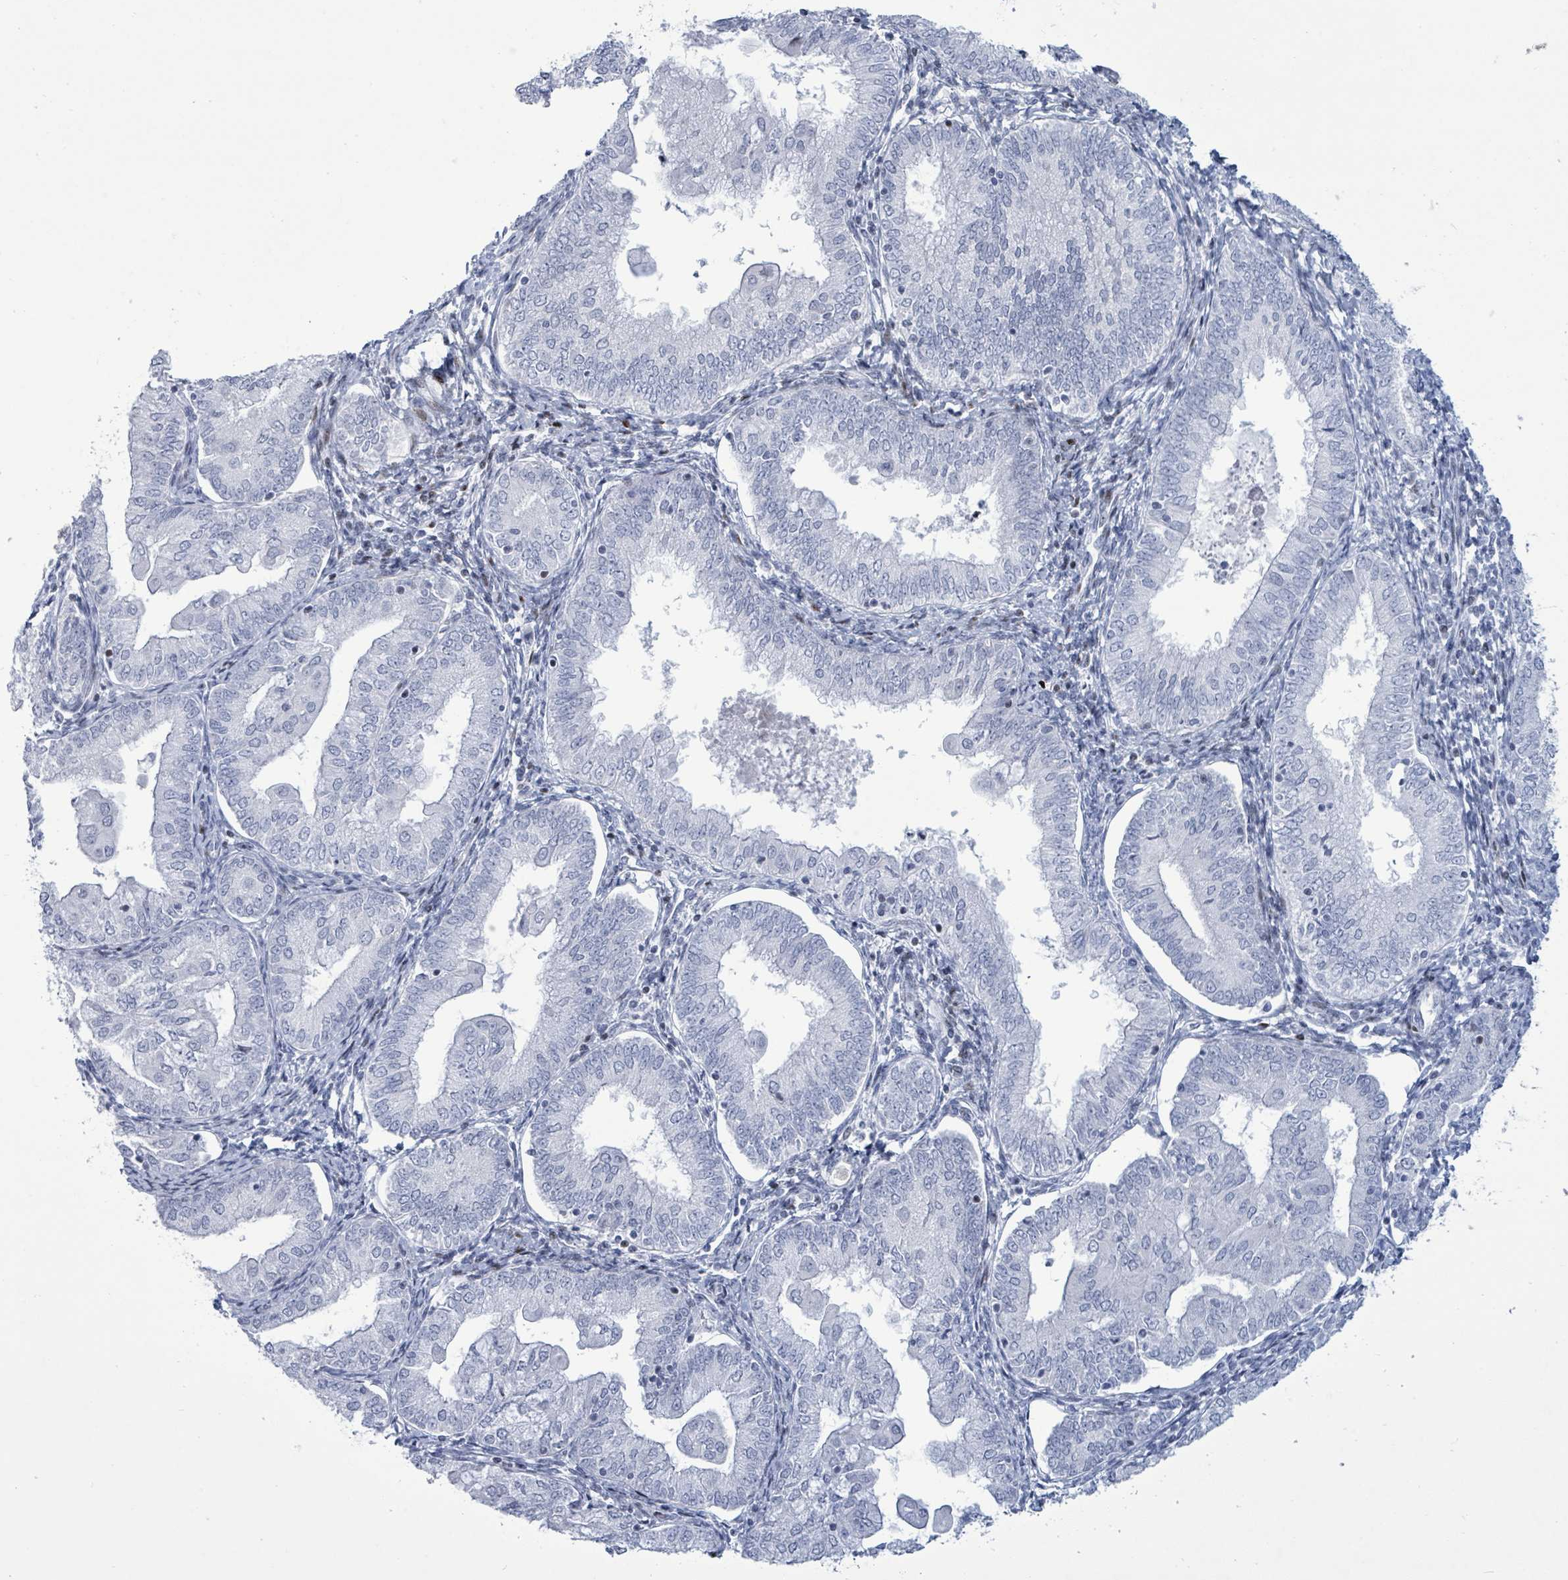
{"staining": {"intensity": "negative", "quantity": "none", "location": "none"}, "tissue": "endometrial cancer", "cell_type": "Tumor cells", "image_type": "cancer", "snomed": [{"axis": "morphology", "description": "Adenocarcinoma, NOS"}, {"axis": "topography", "description": "Endometrium"}], "caption": "Immunohistochemical staining of human endometrial cancer displays no significant expression in tumor cells.", "gene": "MALL", "patient": {"sex": "female", "age": 55}}